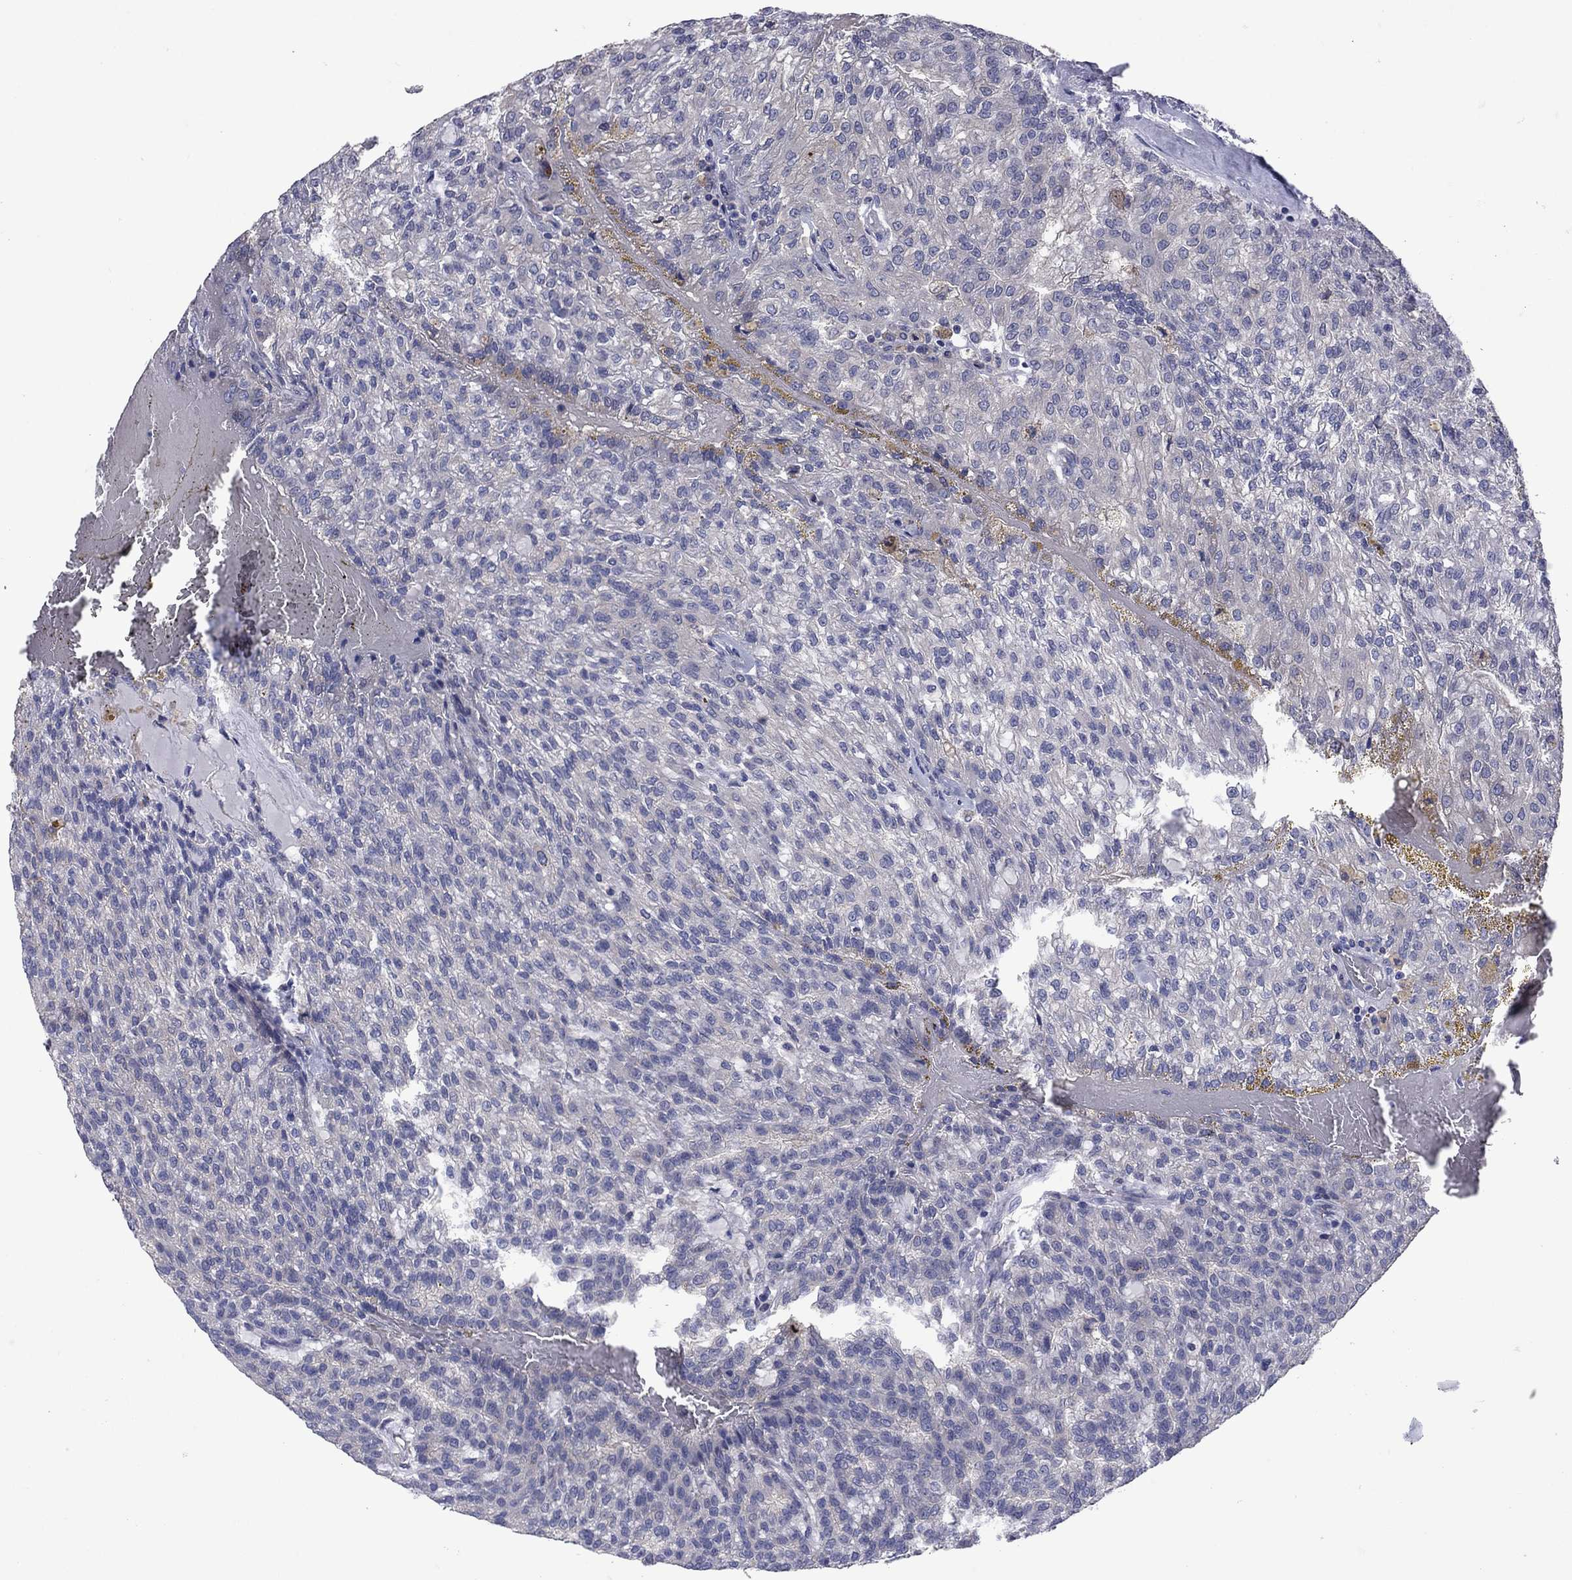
{"staining": {"intensity": "negative", "quantity": "none", "location": "none"}, "tissue": "renal cancer", "cell_type": "Tumor cells", "image_type": "cancer", "snomed": [{"axis": "morphology", "description": "Adenocarcinoma, NOS"}, {"axis": "topography", "description": "Kidney"}], "caption": "IHC of human adenocarcinoma (renal) displays no staining in tumor cells. (Stains: DAB immunohistochemistry (IHC) with hematoxylin counter stain, Microscopy: brightfield microscopy at high magnification).", "gene": "MEA1", "patient": {"sex": "male", "age": 63}}